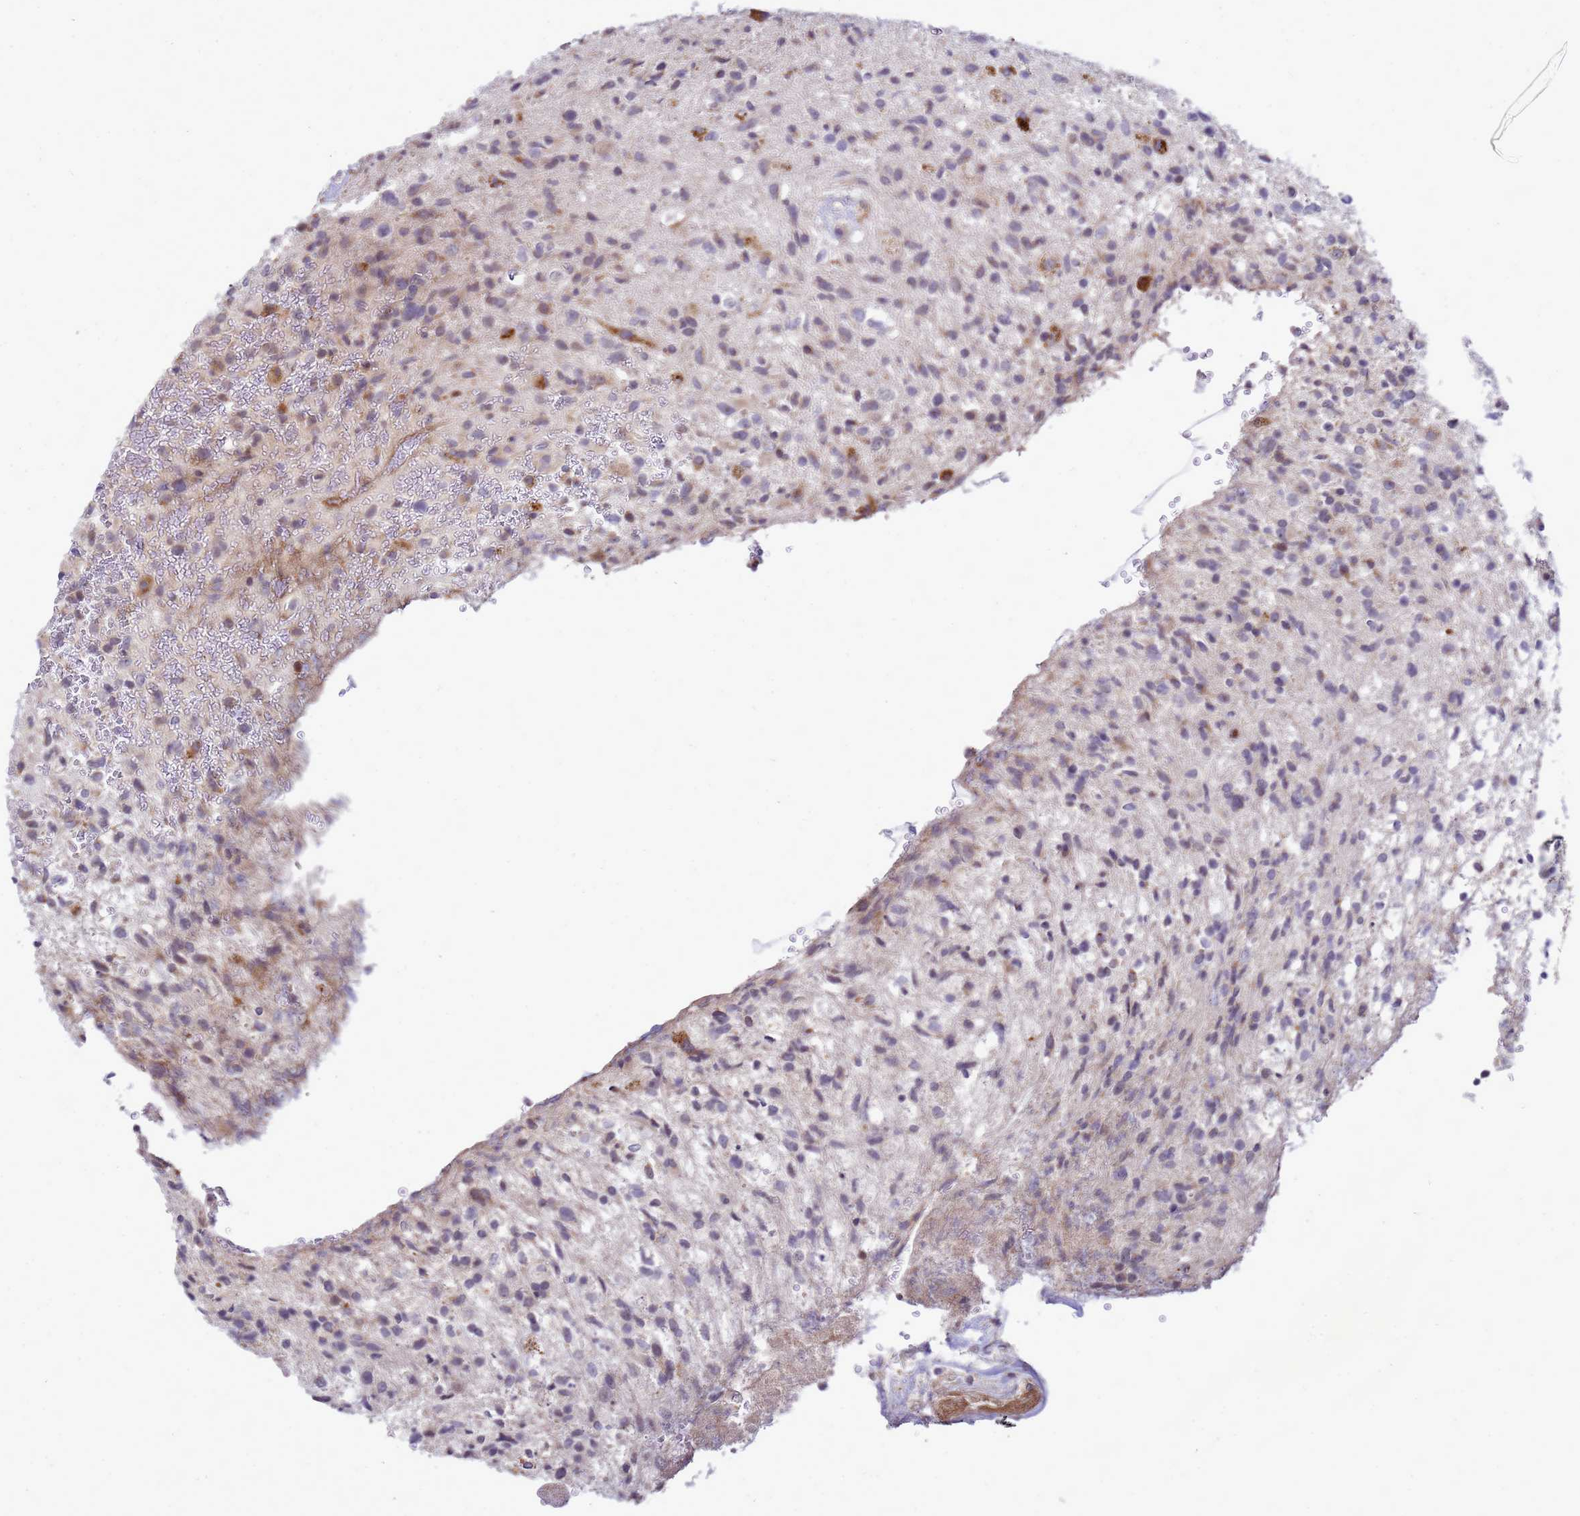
{"staining": {"intensity": "strong", "quantity": "<25%", "location": "cytoplasmic/membranous"}, "tissue": "glioma", "cell_type": "Tumor cells", "image_type": "cancer", "snomed": [{"axis": "morphology", "description": "Glioma, malignant, High grade"}, {"axis": "topography", "description": "Brain"}], "caption": "Protein analysis of malignant glioma (high-grade) tissue exhibits strong cytoplasmic/membranous expression in about <25% of tumor cells.", "gene": "C12orf43", "patient": {"sex": "male", "age": 56}}